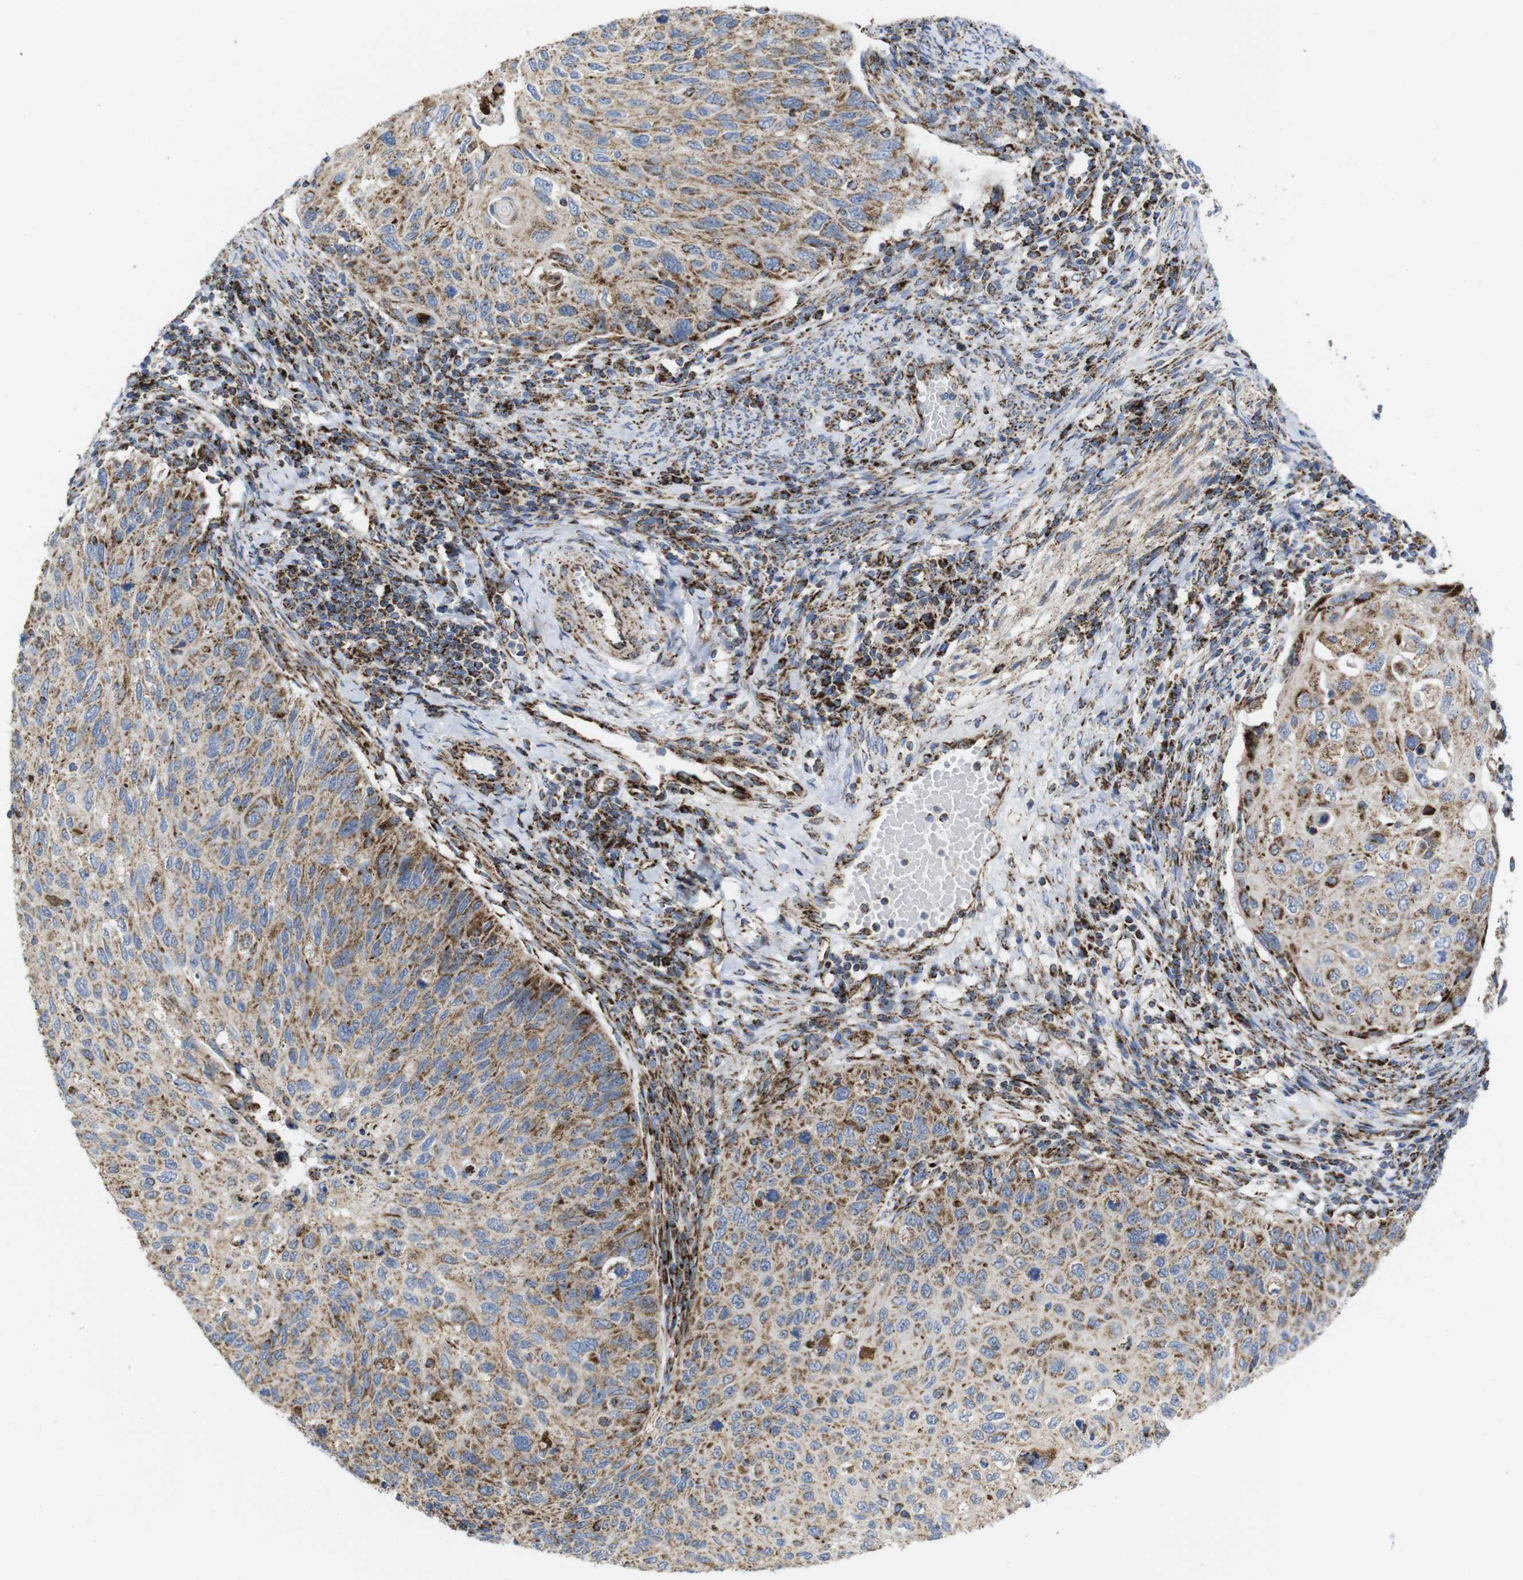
{"staining": {"intensity": "moderate", "quantity": ">75%", "location": "cytoplasmic/membranous"}, "tissue": "cervical cancer", "cell_type": "Tumor cells", "image_type": "cancer", "snomed": [{"axis": "morphology", "description": "Squamous cell carcinoma, NOS"}, {"axis": "topography", "description": "Cervix"}], "caption": "IHC staining of squamous cell carcinoma (cervical), which reveals medium levels of moderate cytoplasmic/membranous staining in approximately >75% of tumor cells indicating moderate cytoplasmic/membranous protein positivity. The staining was performed using DAB (brown) for protein detection and nuclei were counterstained in hematoxylin (blue).", "gene": "TMEM192", "patient": {"sex": "female", "age": 70}}